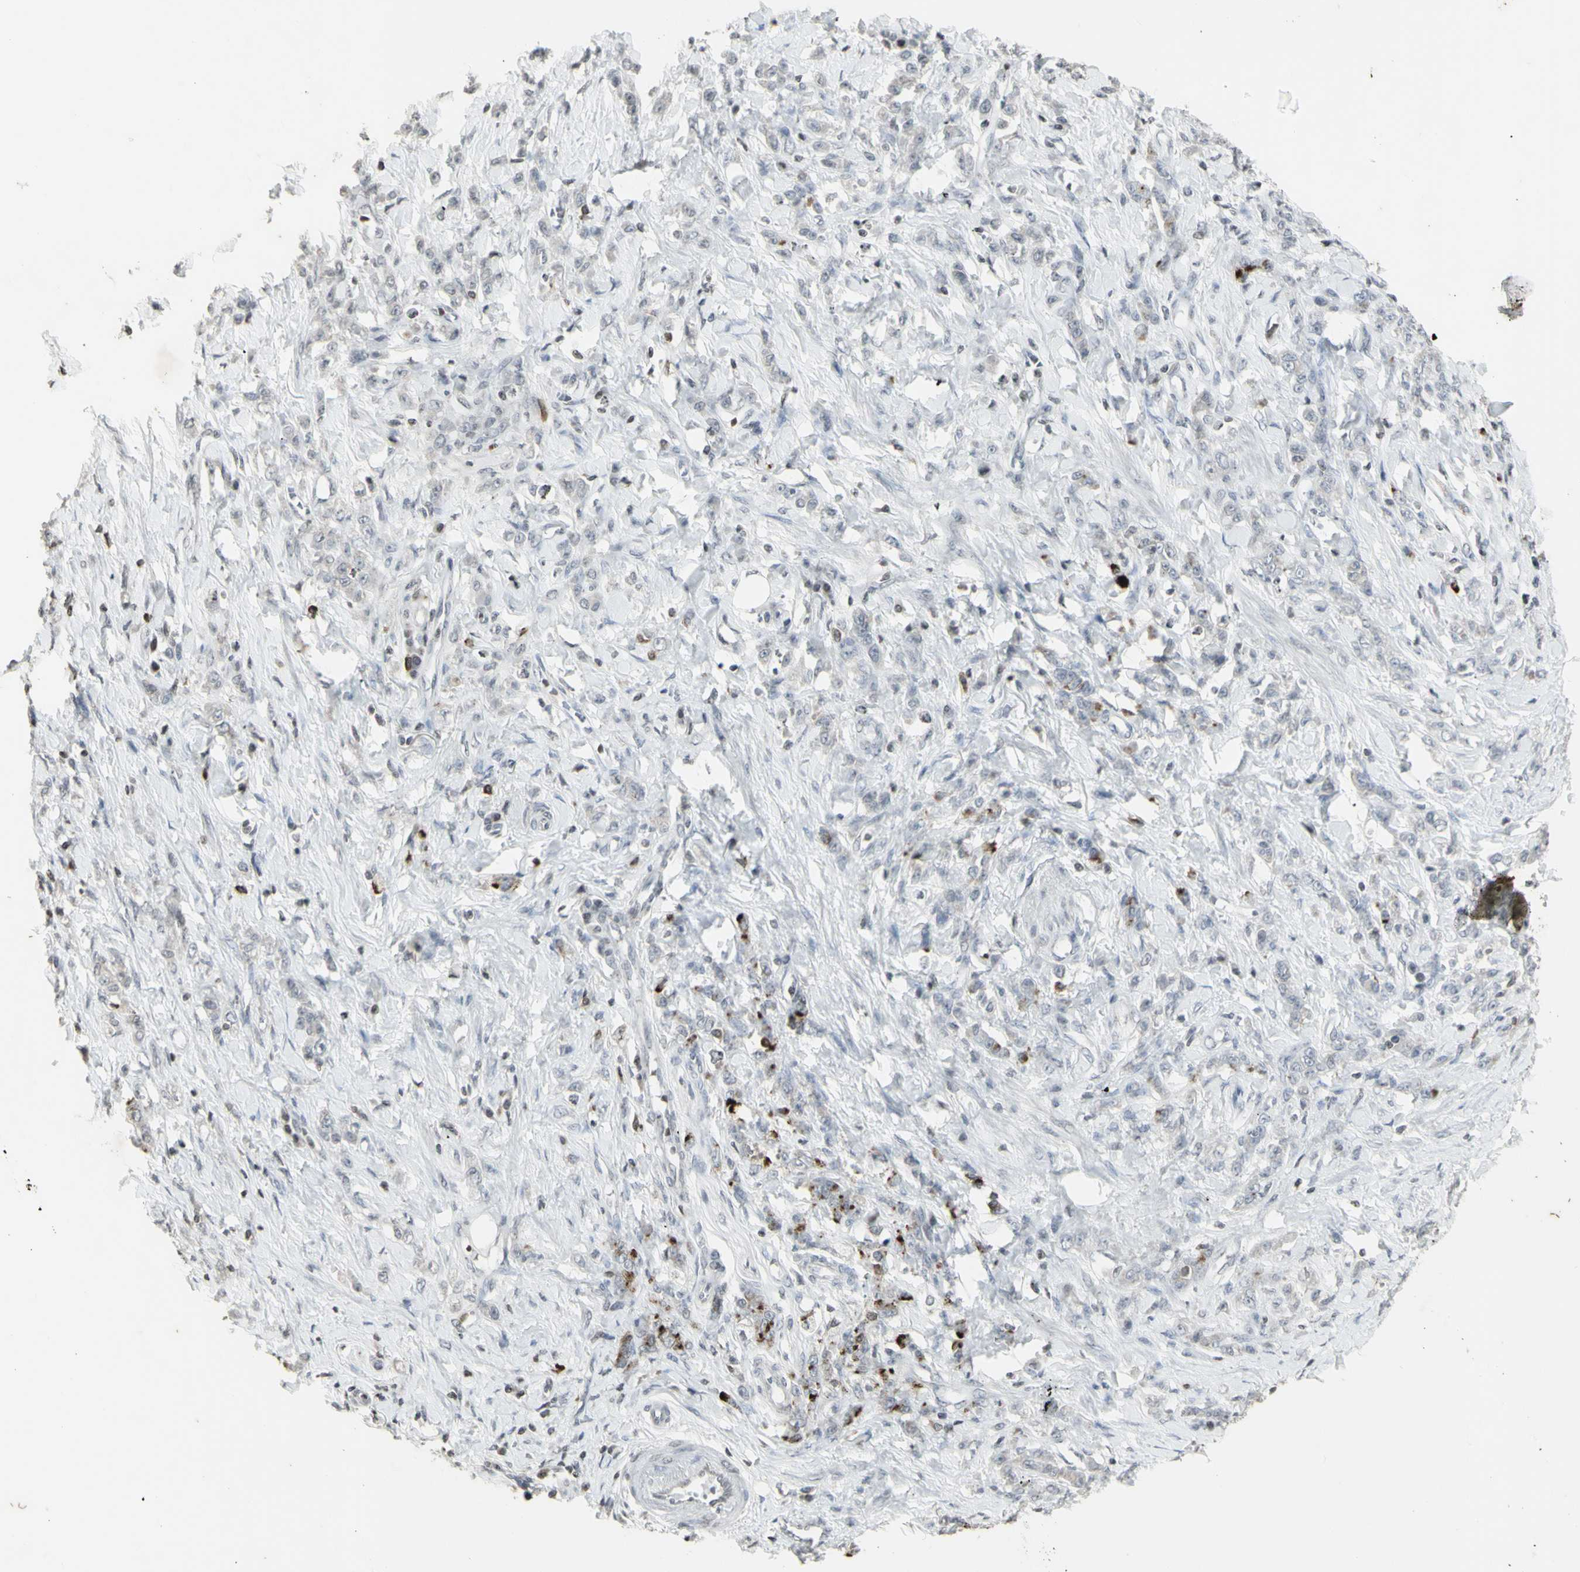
{"staining": {"intensity": "negative", "quantity": "none", "location": "none"}, "tissue": "stomach cancer", "cell_type": "Tumor cells", "image_type": "cancer", "snomed": [{"axis": "morphology", "description": "Adenocarcinoma, NOS"}, {"axis": "topography", "description": "Stomach"}], "caption": "The histopathology image demonstrates no significant expression in tumor cells of stomach adenocarcinoma.", "gene": "MUC5AC", "patient": {"sex": "male", "age": 82}}